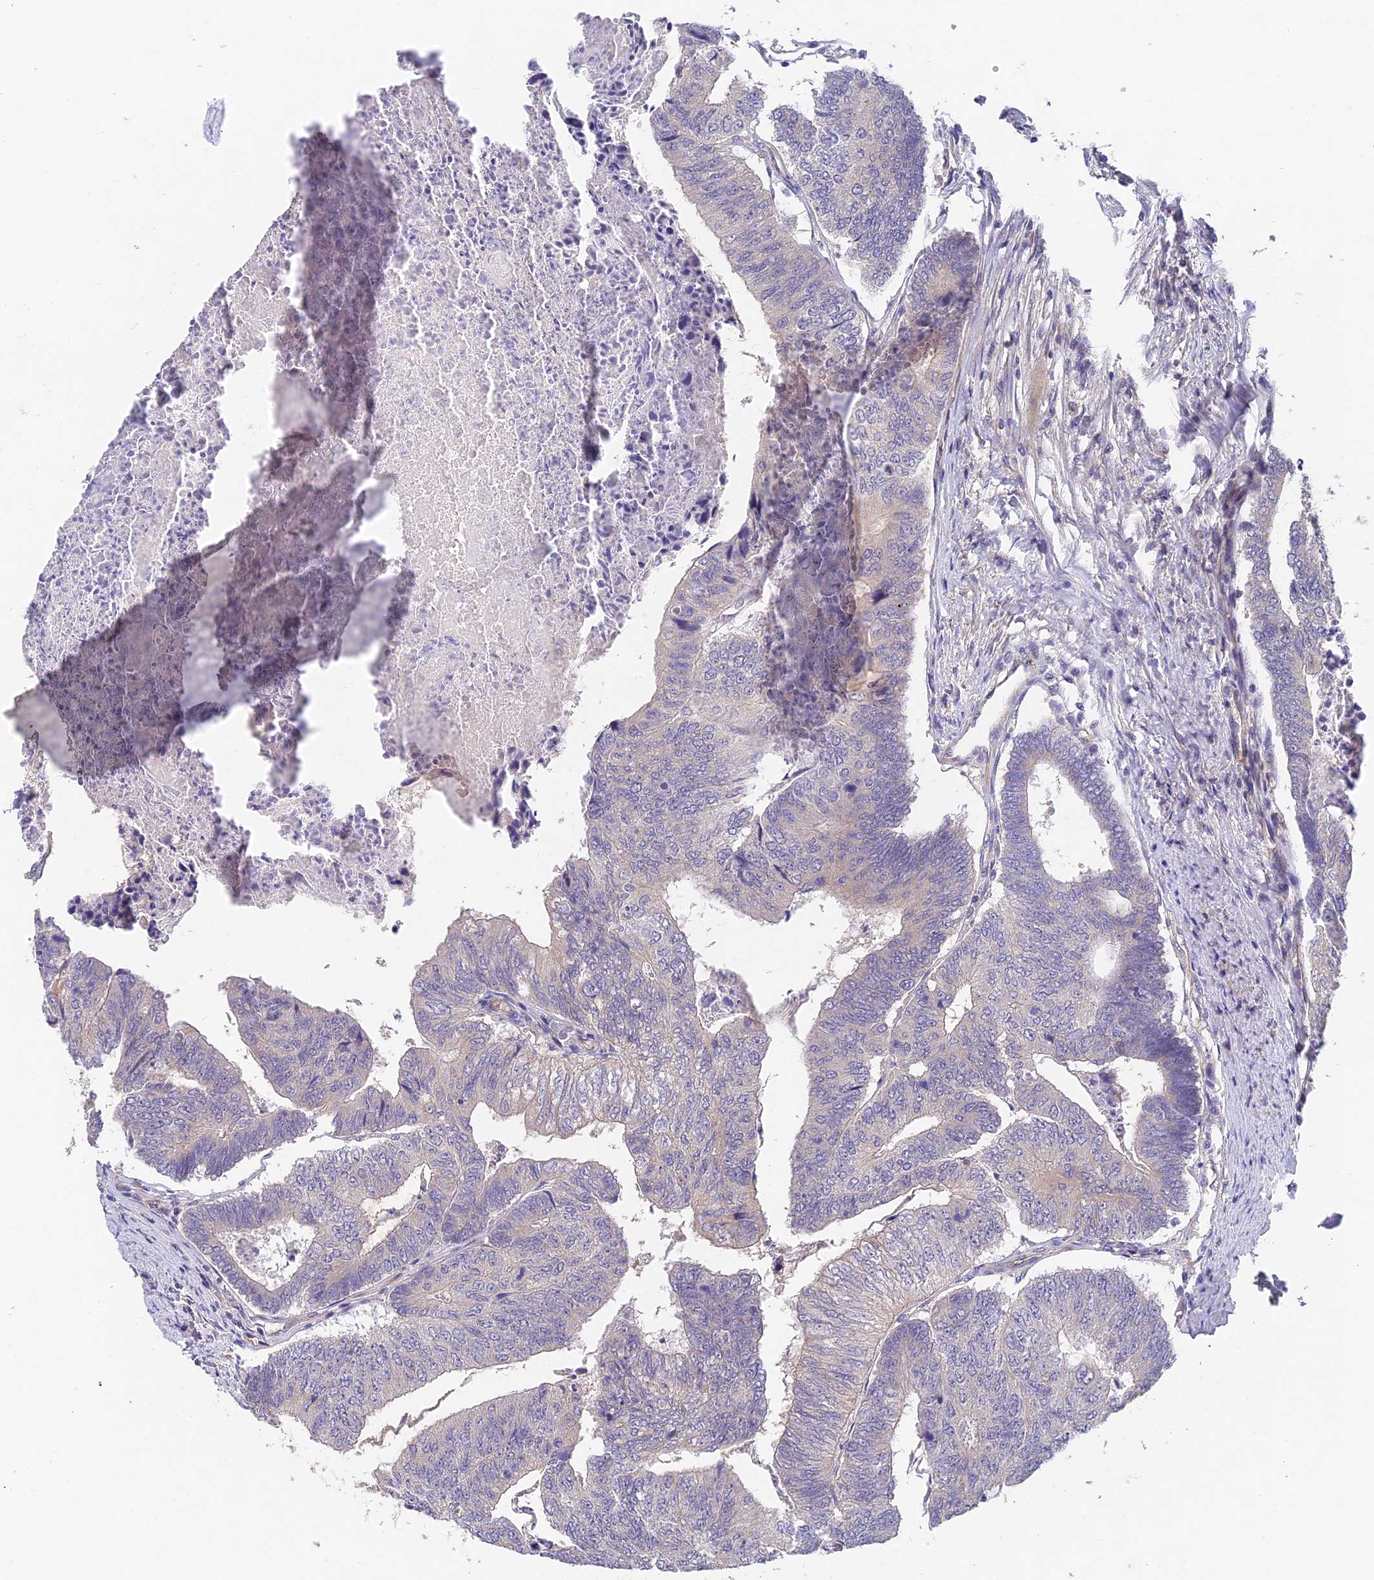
{"staining": {"intensity": "negative", "quantity": "none", "location": "none"}, "tissue": "colorectal cancer", "cell_type": "Tumor cells", "image_type": "cancer", "snomed": [{"axis": "morphology", "description": "Adenocarcinoma, NOS"}, {"axis": "topography", "description": "Colon"}], "caption": "Micrograph shows no significant protein staining in tumor cells of colorectal adenocarcinoma.", "gene": "ADAMTS13", "patient": {"sex": "female", "age": 67}}